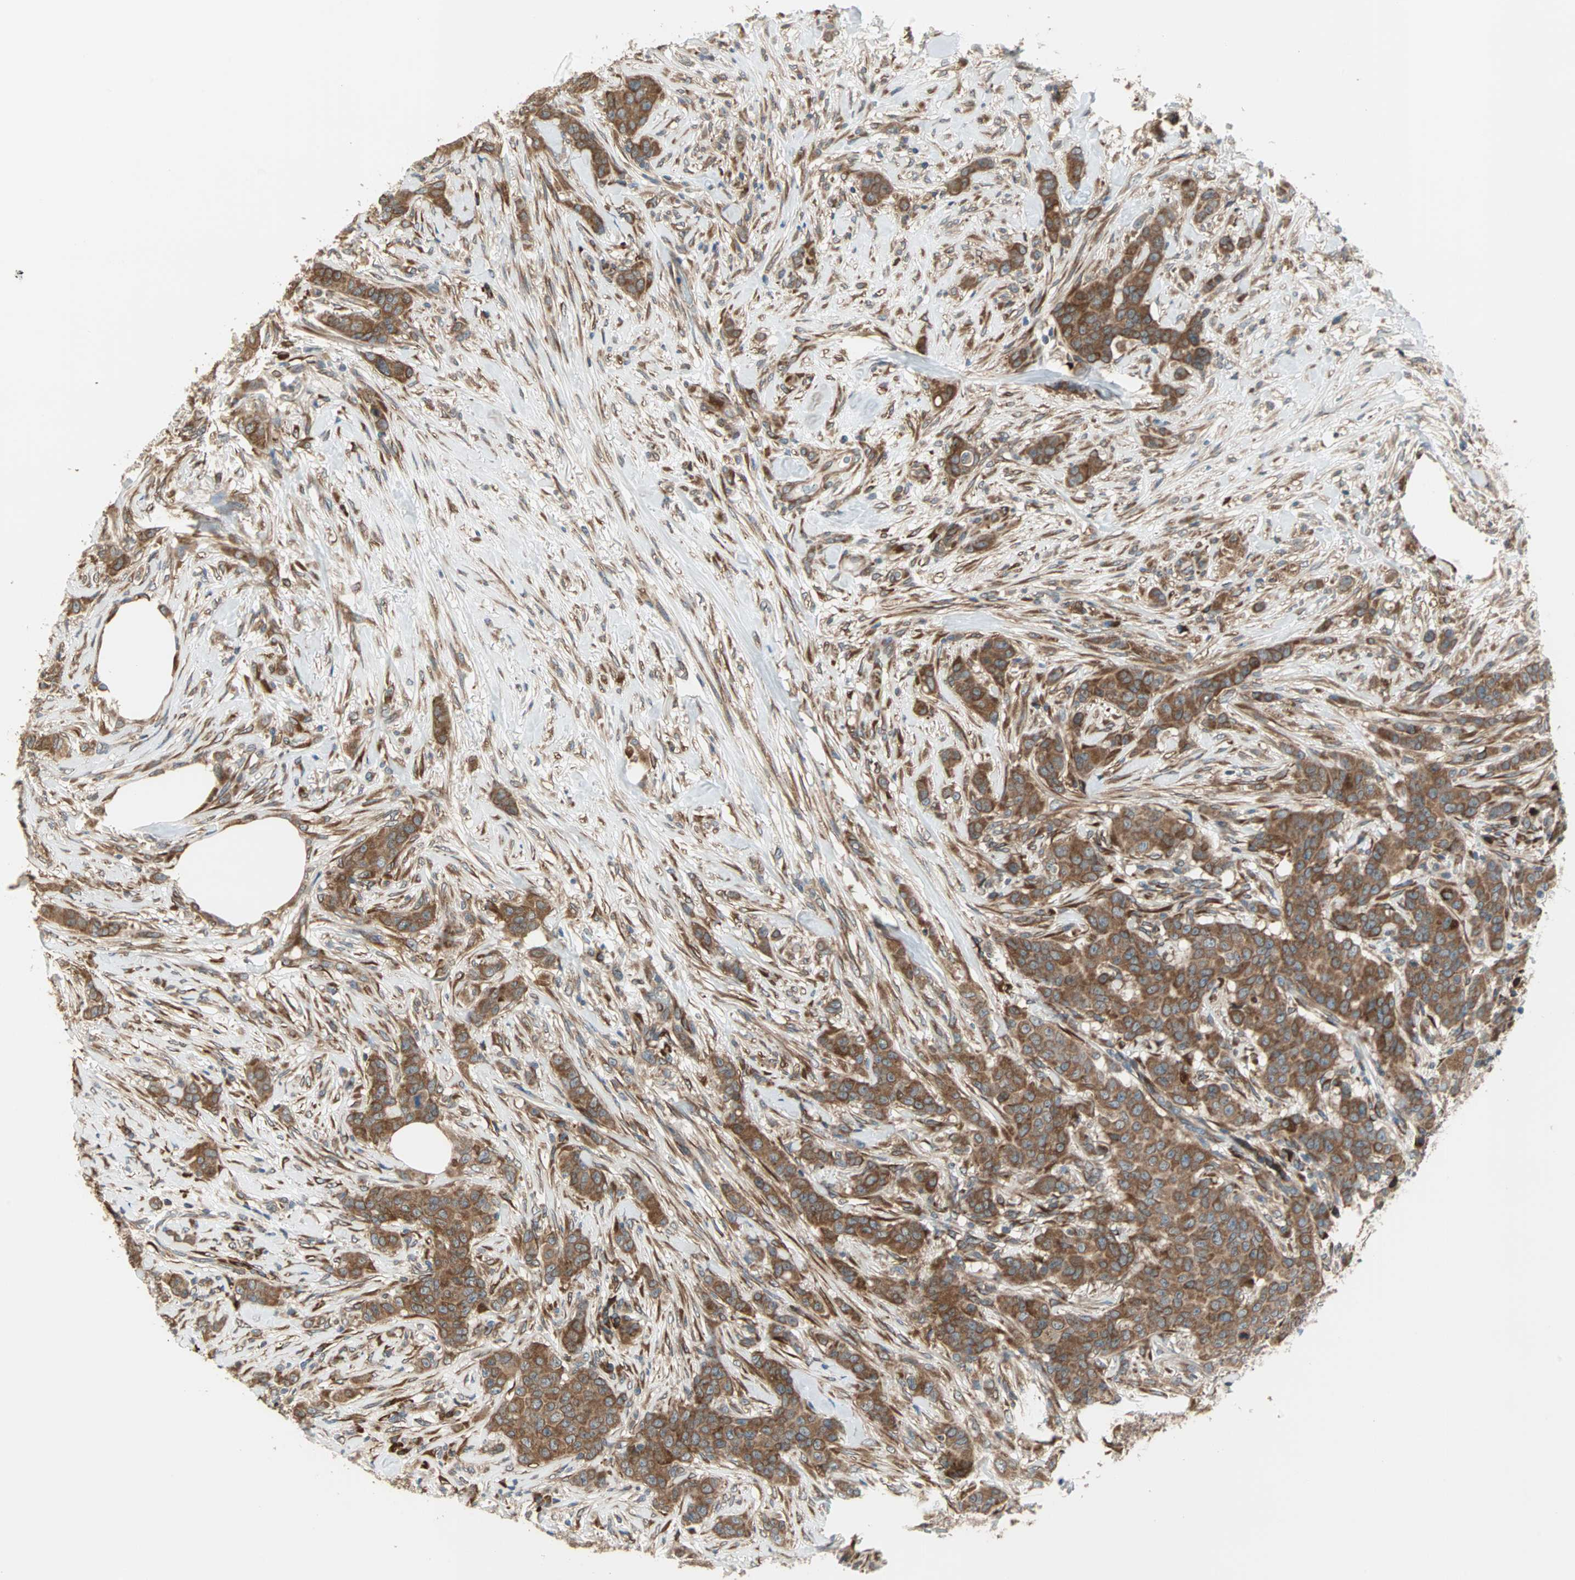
{"staining": {"intensity": "strong", "quantity": ">75%", "location": "cytoplasmic/membranous"}, "tissue": "breast cancer", "cell_type": "Tumor cells", "image_type": "cancer", "snomed": [{"axis": "morphology", "description": "Duct carcinoma"}, {"axis": "topography", "description": "Breast"}], "caption": "Immunohistochemistry (IHC) staining of breast cancer, which reveals high levels of strong cytoplasmic/membranous expression in about >75% of tumor cells indicating strong cytoplasmic/membranous protein staining. The staining was performed using DAB (3,3'-diaminobenzidine) (brown) for protein detection and nuclei were counterstained in hematoxylin (blue).", "gene": "SAR1A", "patient": {"sex": "female", "age": 40}}